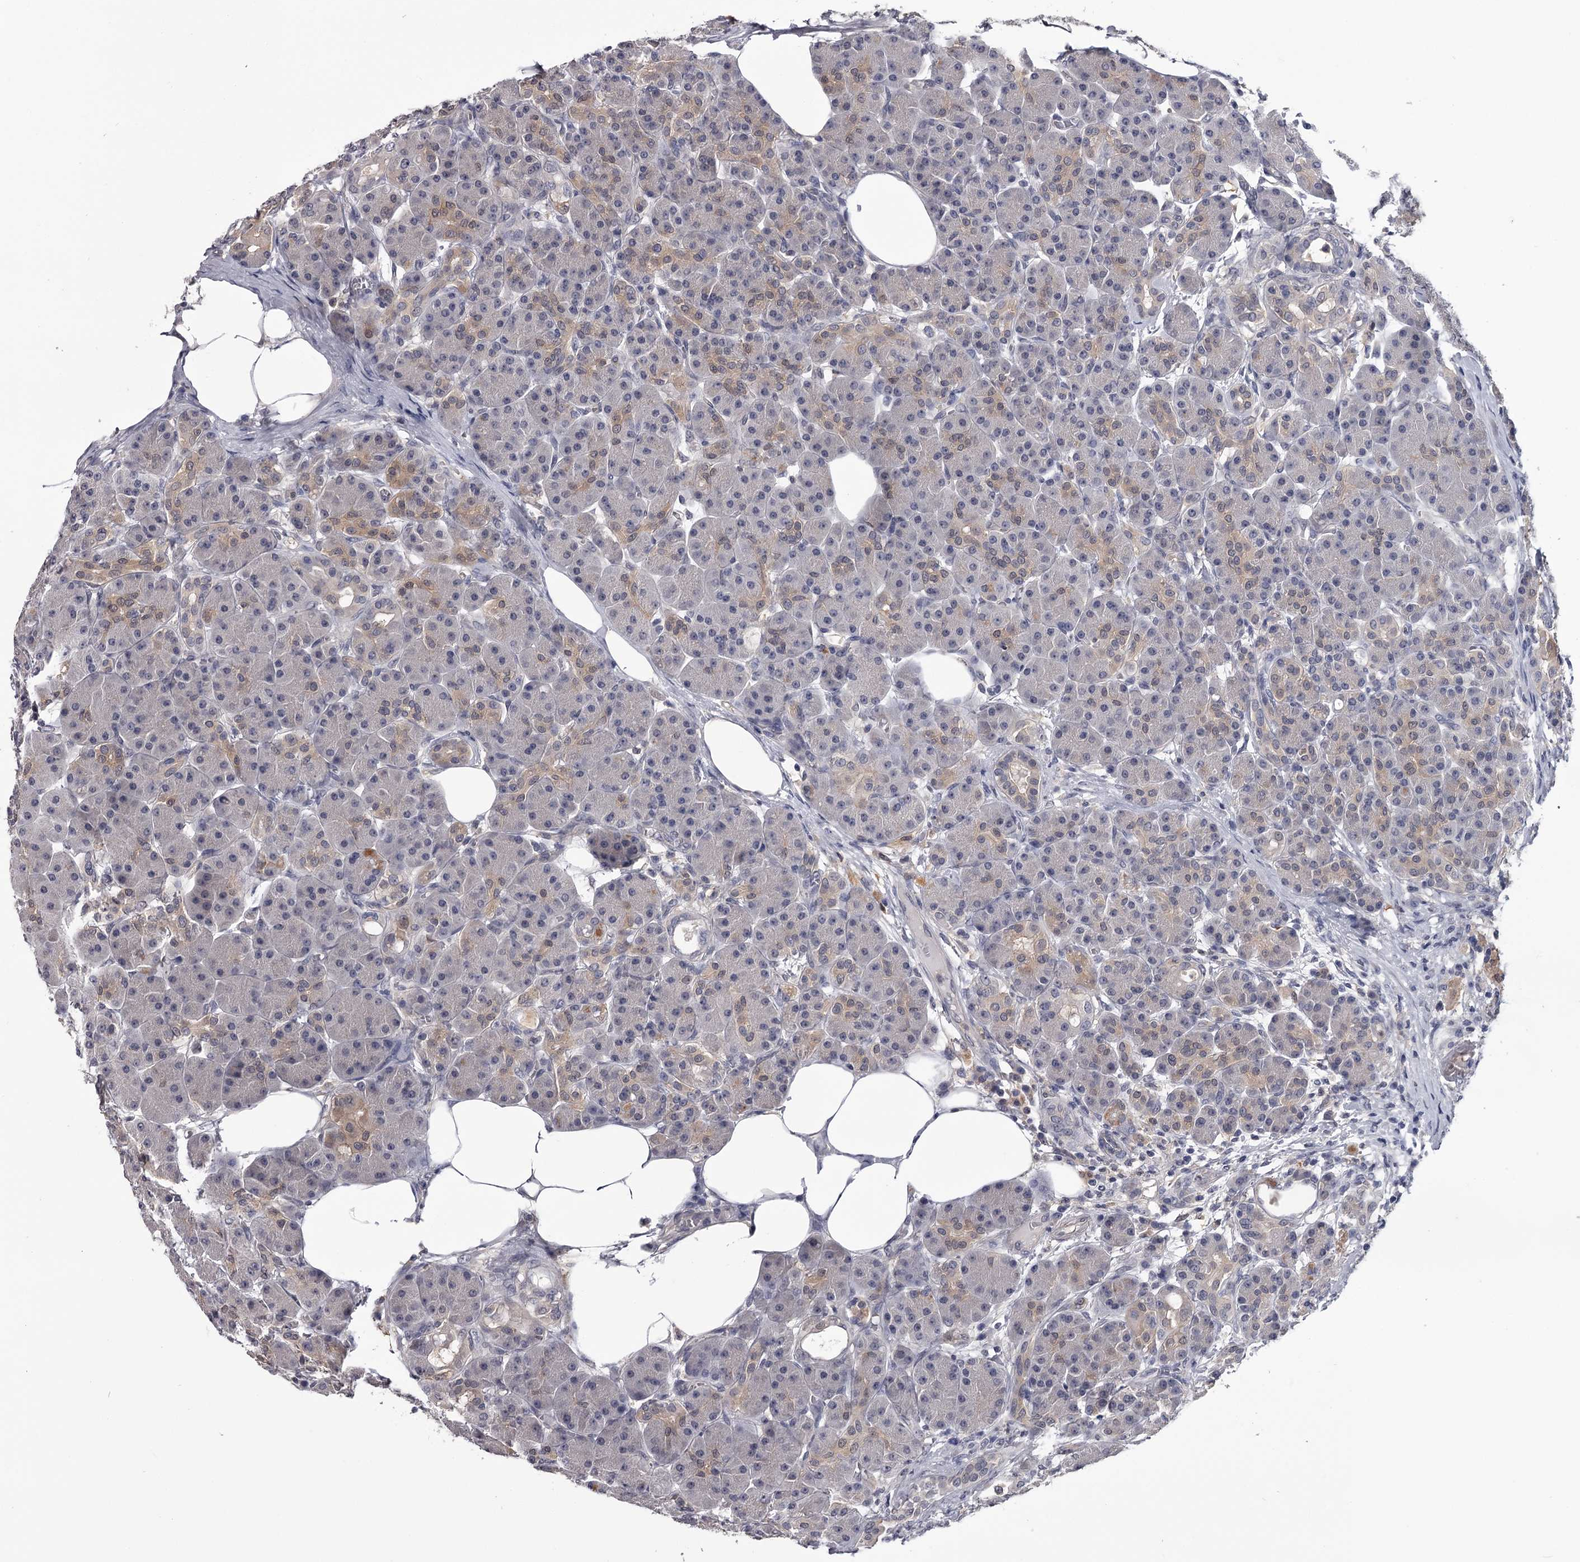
{"staining": {"intensity": "moderate", "quantity": "<25%", "location": "cytoplasmic/membranous"}, "tissue": "pancreas", "cell_type": "Exocrine glandular cells", "image_type": "normal", "snomed": [{"axis": "morphology", "description": "Normal tissue, NOS"}, {"axis": "topography", "description": "Pancreas"}], "caption": "Protein staining exhibits moderate cytoplasmic/membranous positivity in approximately <25% of exocrine glandular cells in unremarkable pancreas.", "gene": "GSTO1", "patient": {"sex": "male", "age": 63}}